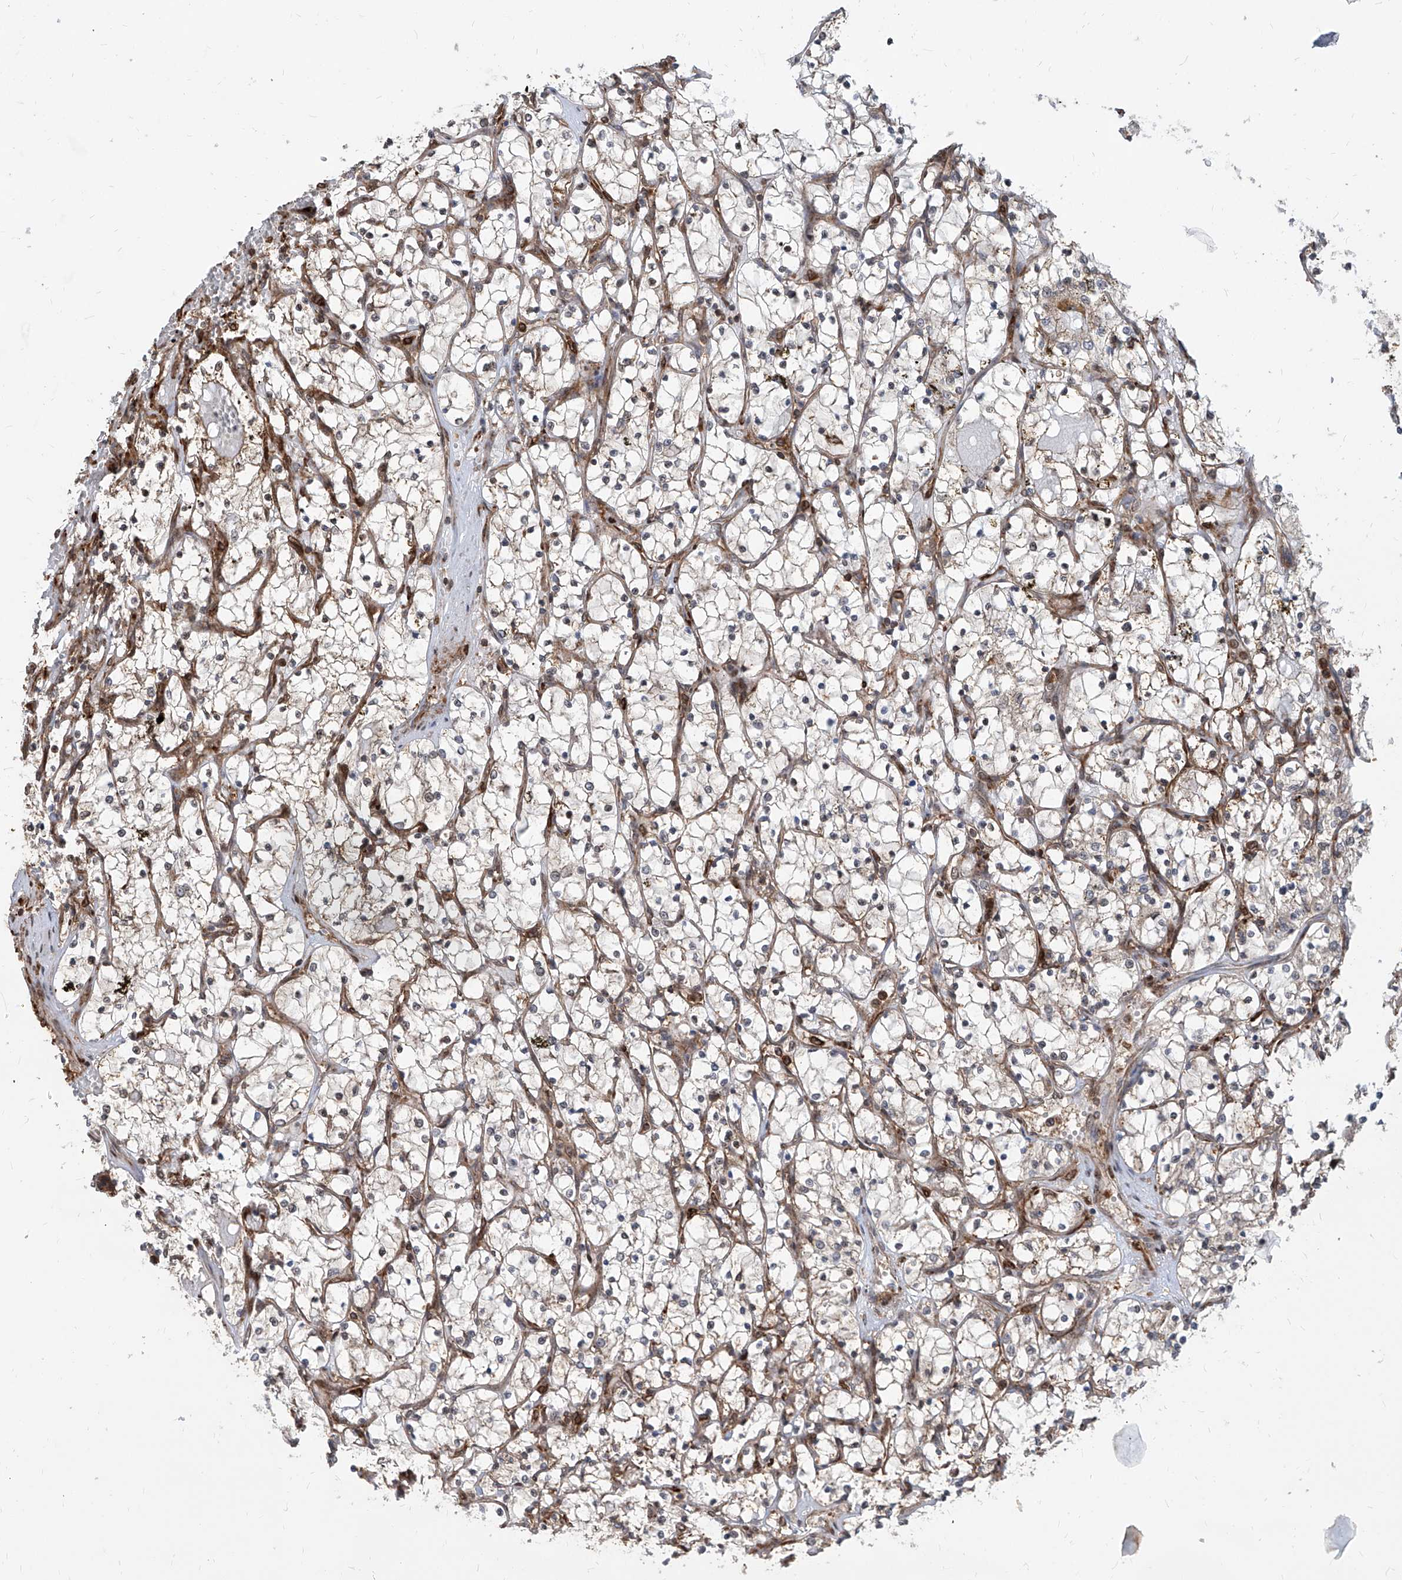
{"staining": {"intensity": "weak", "quantity": "25%-75%", "location": "cytoplasmic/membranous"}, "tissue": "renal cancer", "cell_type": "Tumor cells", "image_type": "cancer", "snomed": [{"axis": "morphology", "description": "Adenocarcinoma, NOS"}, {"axis": "topography", "description": "Kidney"}], "caption": "Renal cancer tissue shows weak cytoplasmic/membranous positivity in about 25%-75% of tumor cells", "gene": "MAGED2", "patient": {"sex": "female", "age": 69}}